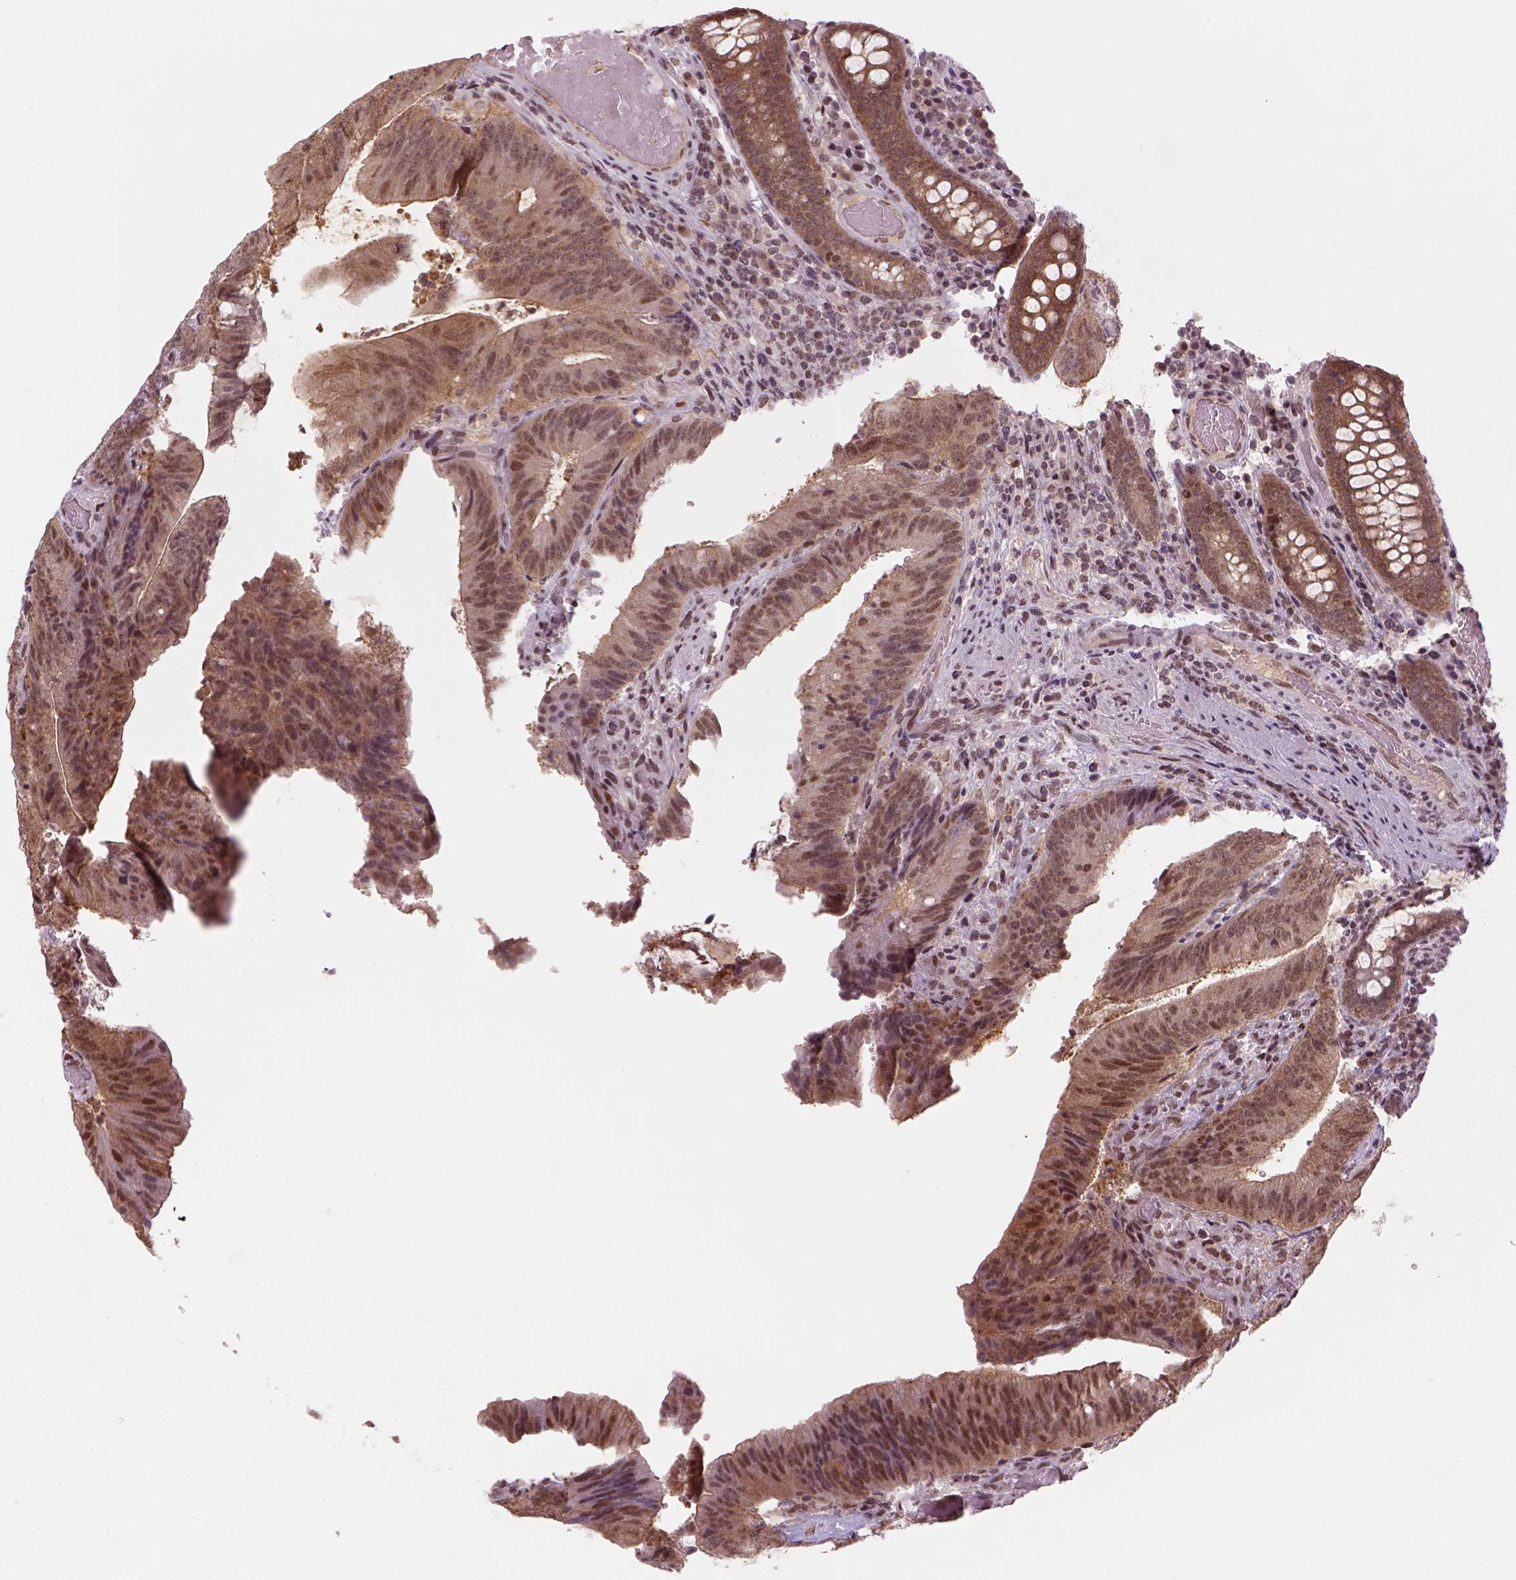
{"staining": {"intensity": "moderate", "quantity": ">75%", "location": "cytoplasmic/membranous,nuclear"}, "tissue": "colorectal cancer", "cell_type": "Tumor cells", "image_type": "cancer", "snomed": [{"axis": "morphology", "description": "Adenocarcinoma, NOS"}, {"axis": "topography", "description": "Colon"}], "caption": "Immunohistochemistry (IHC) image of neoplastic tissue: adenocarcinoma (colorectal) stained using immunohistochemistry (IHC) shows medium levels of moderate protein expression localized specifically in the cytoplasmic/membranous and nuclear of tumor cells, appearing as a cytoplasmic/membranous and nuclear brown color.", "gene": "GOT1", "patient": {"sex": "female", "age": 43}}